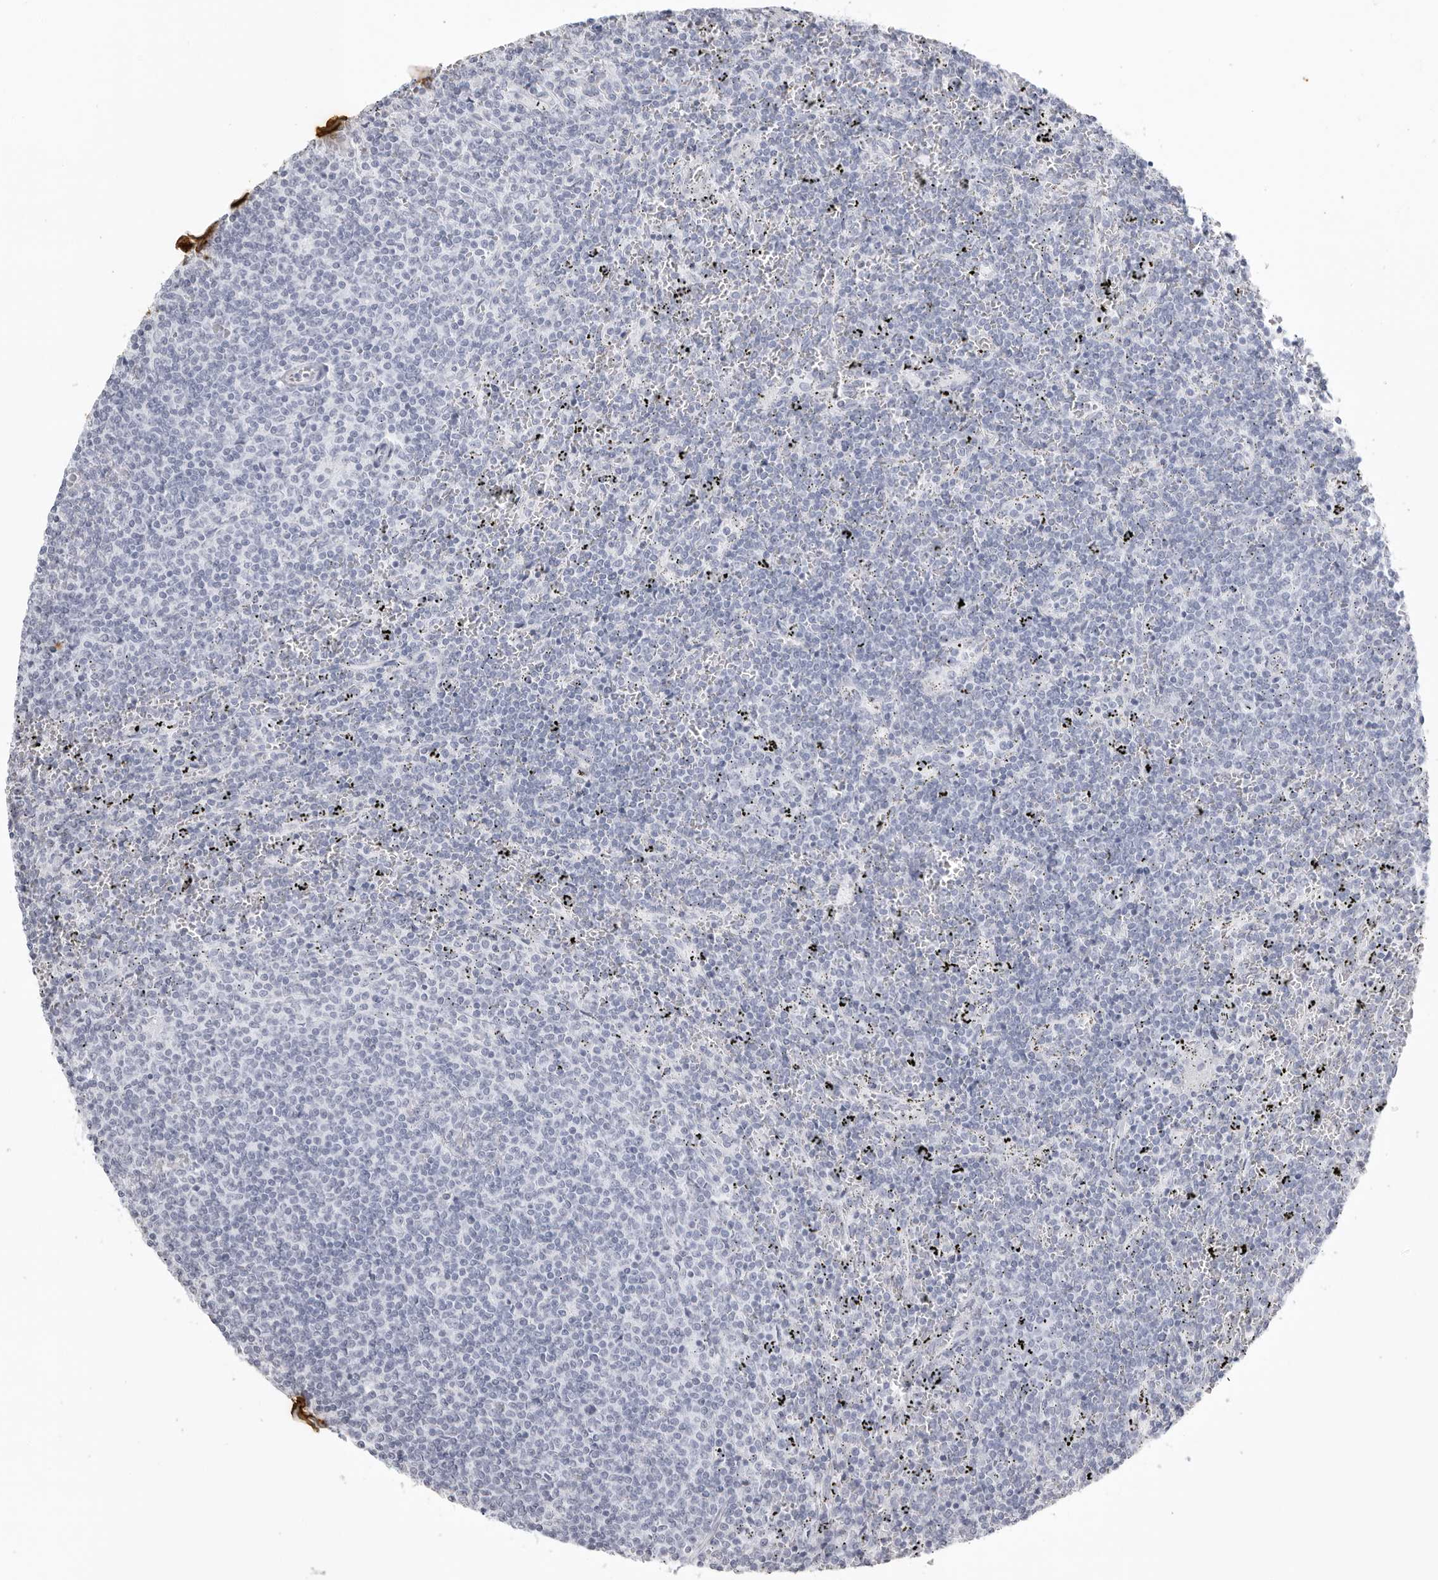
{"staining": {"intensity": "negative", "quantity": "none", "location": "none"}, "tissue": "lymphoma", "cell_type": "Tumor cells", "image_type": "cancer", "snomed": [{"axis": "morphology", "description": "Malignant lymphoma, non-Hodgkin's type, Low grade"}, {"axis": "topography", "description": "Spleen"}], "caption": "Immunohistochemical staining of lymphoma shows no significant expression in tumor cells. The staining is performed using DAB (3,3'-diaminobenzidine) brown chromogen with nuclei counter-stained in using hematoxylin.", "gene": "KLK9", "patient": {"sex": "female", "age": 50}}